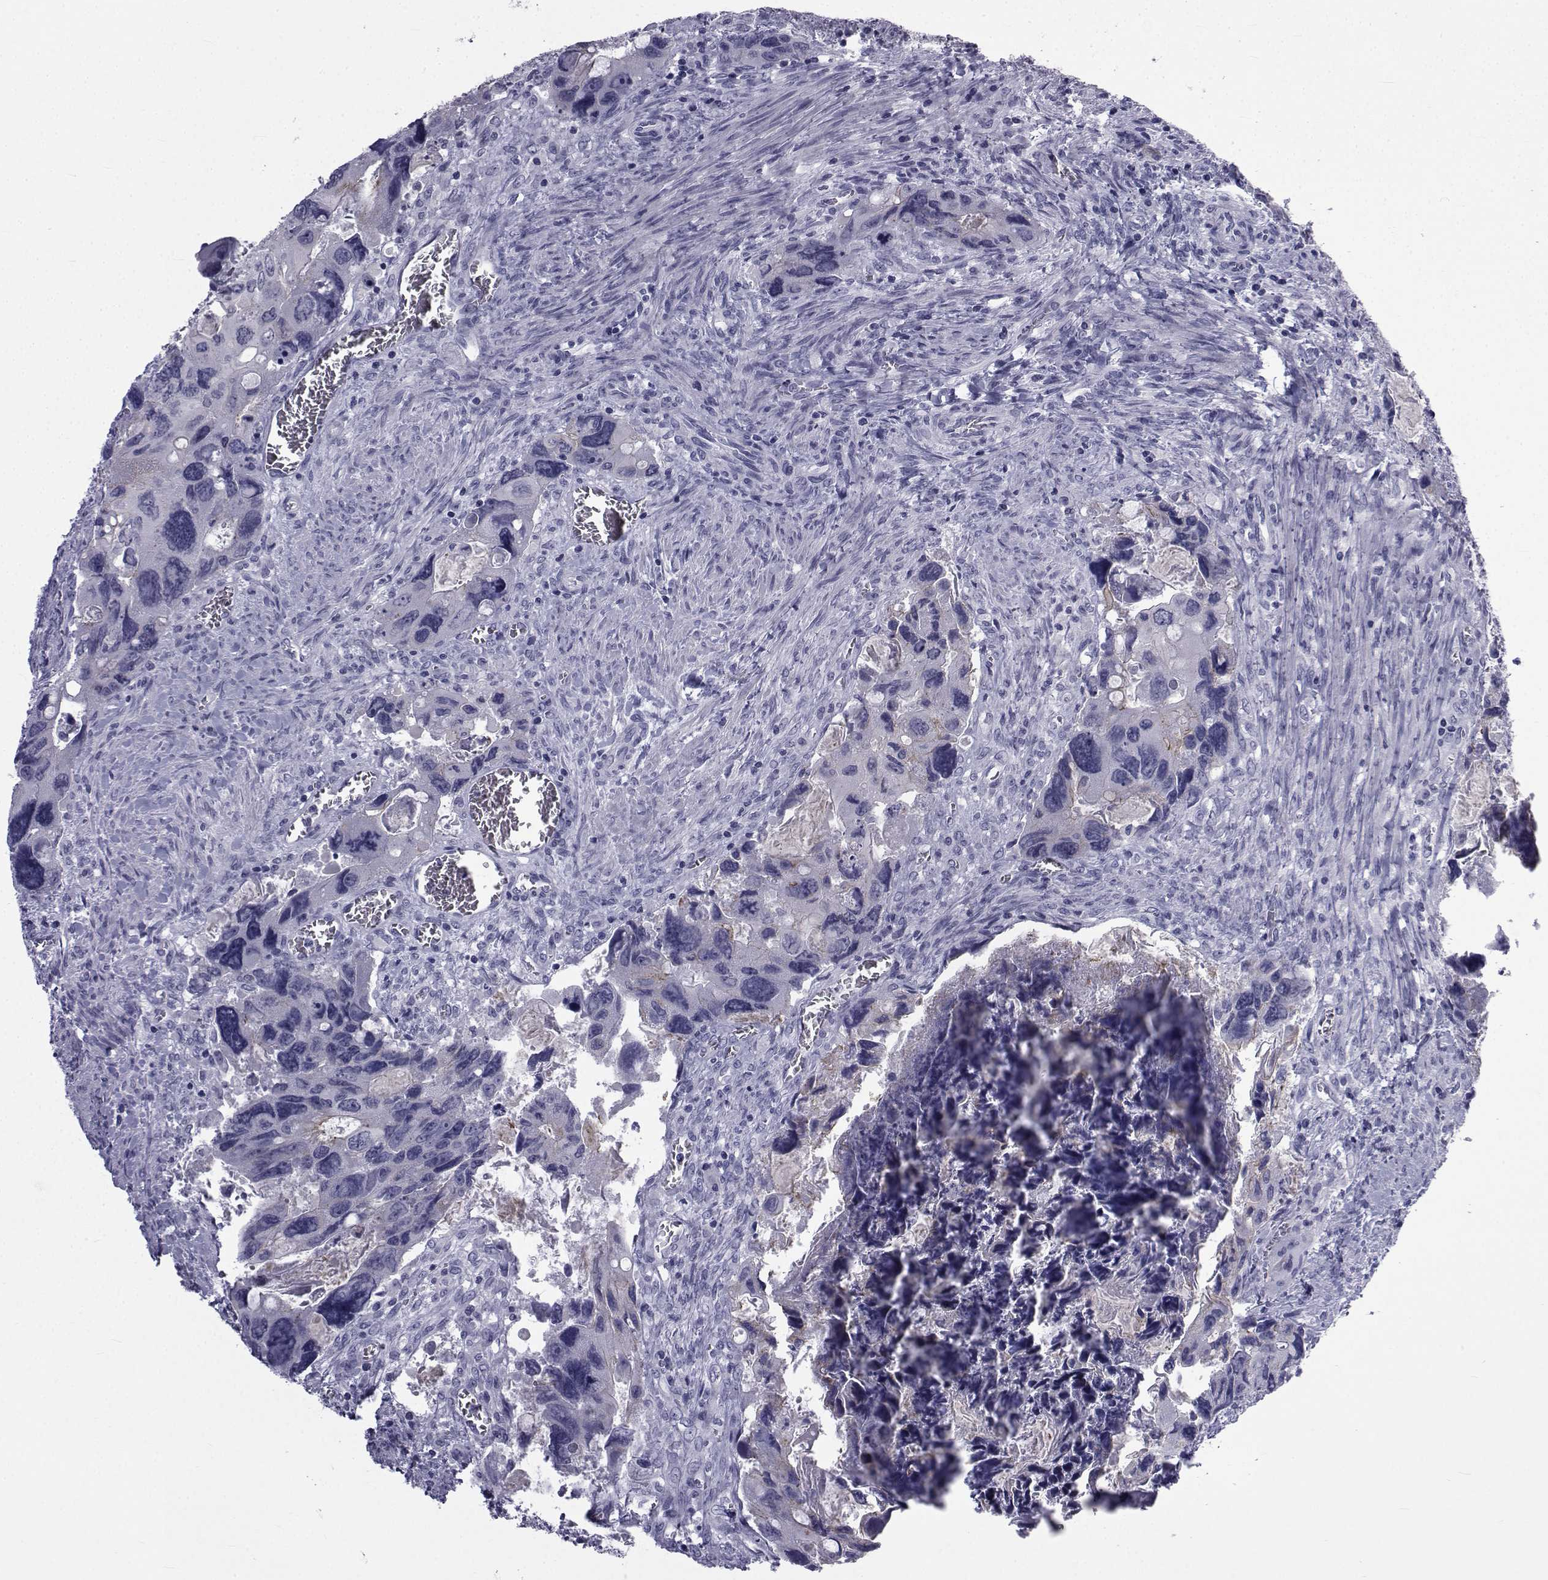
{"staining": {"intensity": "negative", "quantity": "none", "location": "none"}, "tissue": "colorectal cancer", "cell_type": "Tumor cells", "image_type": "cancer", "snomed": [{"axis": "morphology", "description": "Adenocarcinoma, NOS"}, {"axis": "topography", "description": "Rectum"}], "caption": "Image shows no protein positivity in tumor cells of adenocarcinoma (colorectal) tissue.", "gene": "PDE6H", "patient": {"sex": "male", "age": 62}}